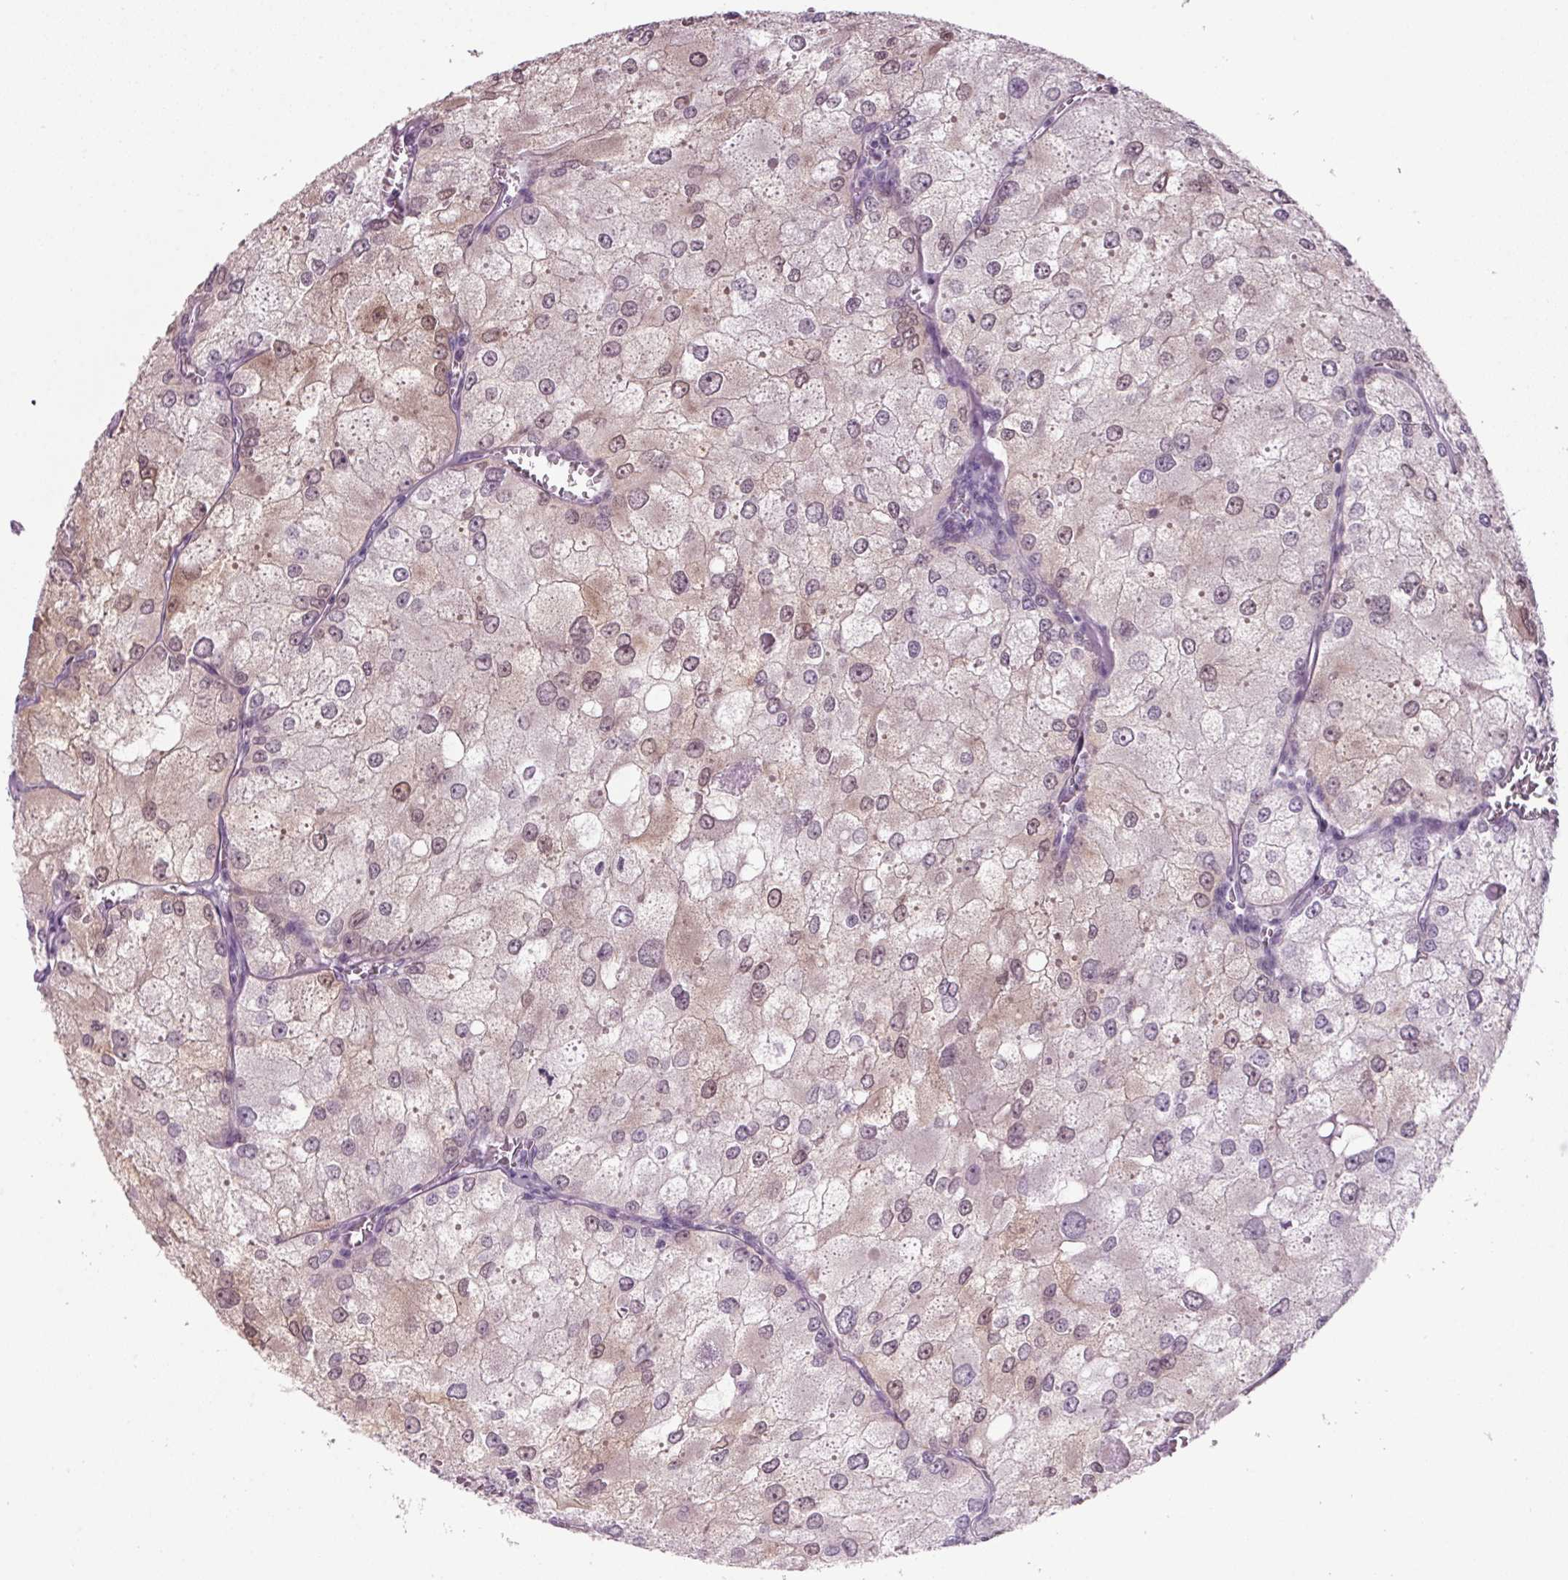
{"staining": {"intensity": "weak", "quantity": "25%-75%", "location": "cytoplasmic/membranous,nuclear"}, "tissue": "renal cancer", "cell_type": "Tumor cells", "image_type": "cancer", "snomed": [{"axis": "morphology", "description": "Adenocarcinoma, NOS"}, {"axis": "topography", "description": "Kidney"}], "caption": "High-power microscopy captured an IHC photomicrograph of renal cancer, revealing weak cytoplasmic/membranous and nuclear positivity in approximately 25%-75% of tumor cells.", "gene": "PPP1R1A", "patient": {"sex": "female", "age": 70}}